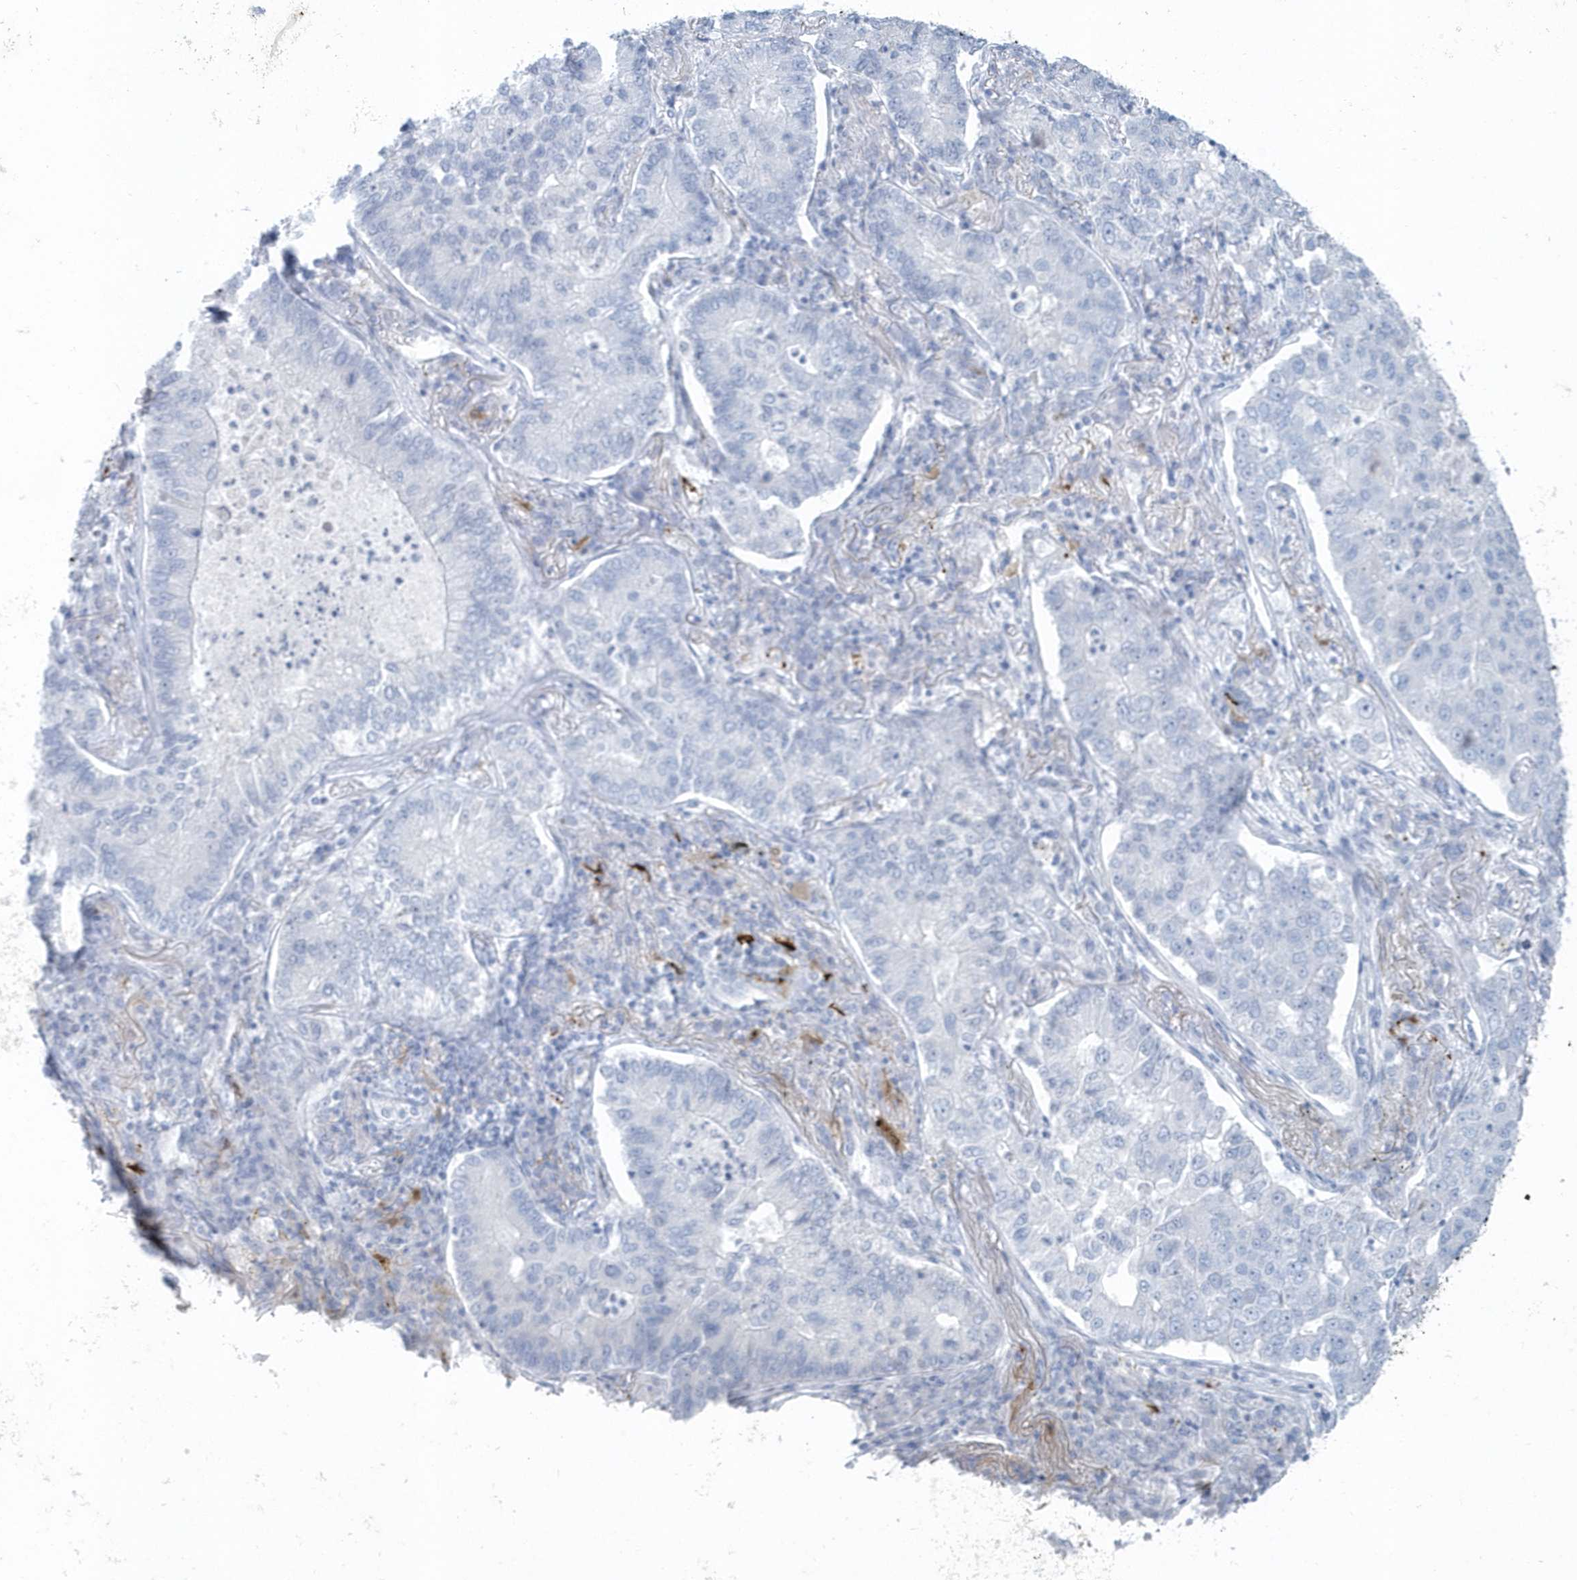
{"staining": {"intensity": "negative", "quantity": "none", "location": "none"}, "tissue": "lung cancer", "cell_type": "Tumor cells", "image_type": "cancer", "snomed": [{"axis": "morphology", "description": "Adenocarcinoma, NOS"}, {"axis": "topography", "description": "Lung"}], "caption": "This is an immunohistochemistry image of human lung adenocarcinoma. There is no staining in tumor cells.", "gene": "FAM98A", "patient": {"sex": "male", "age": 49}}